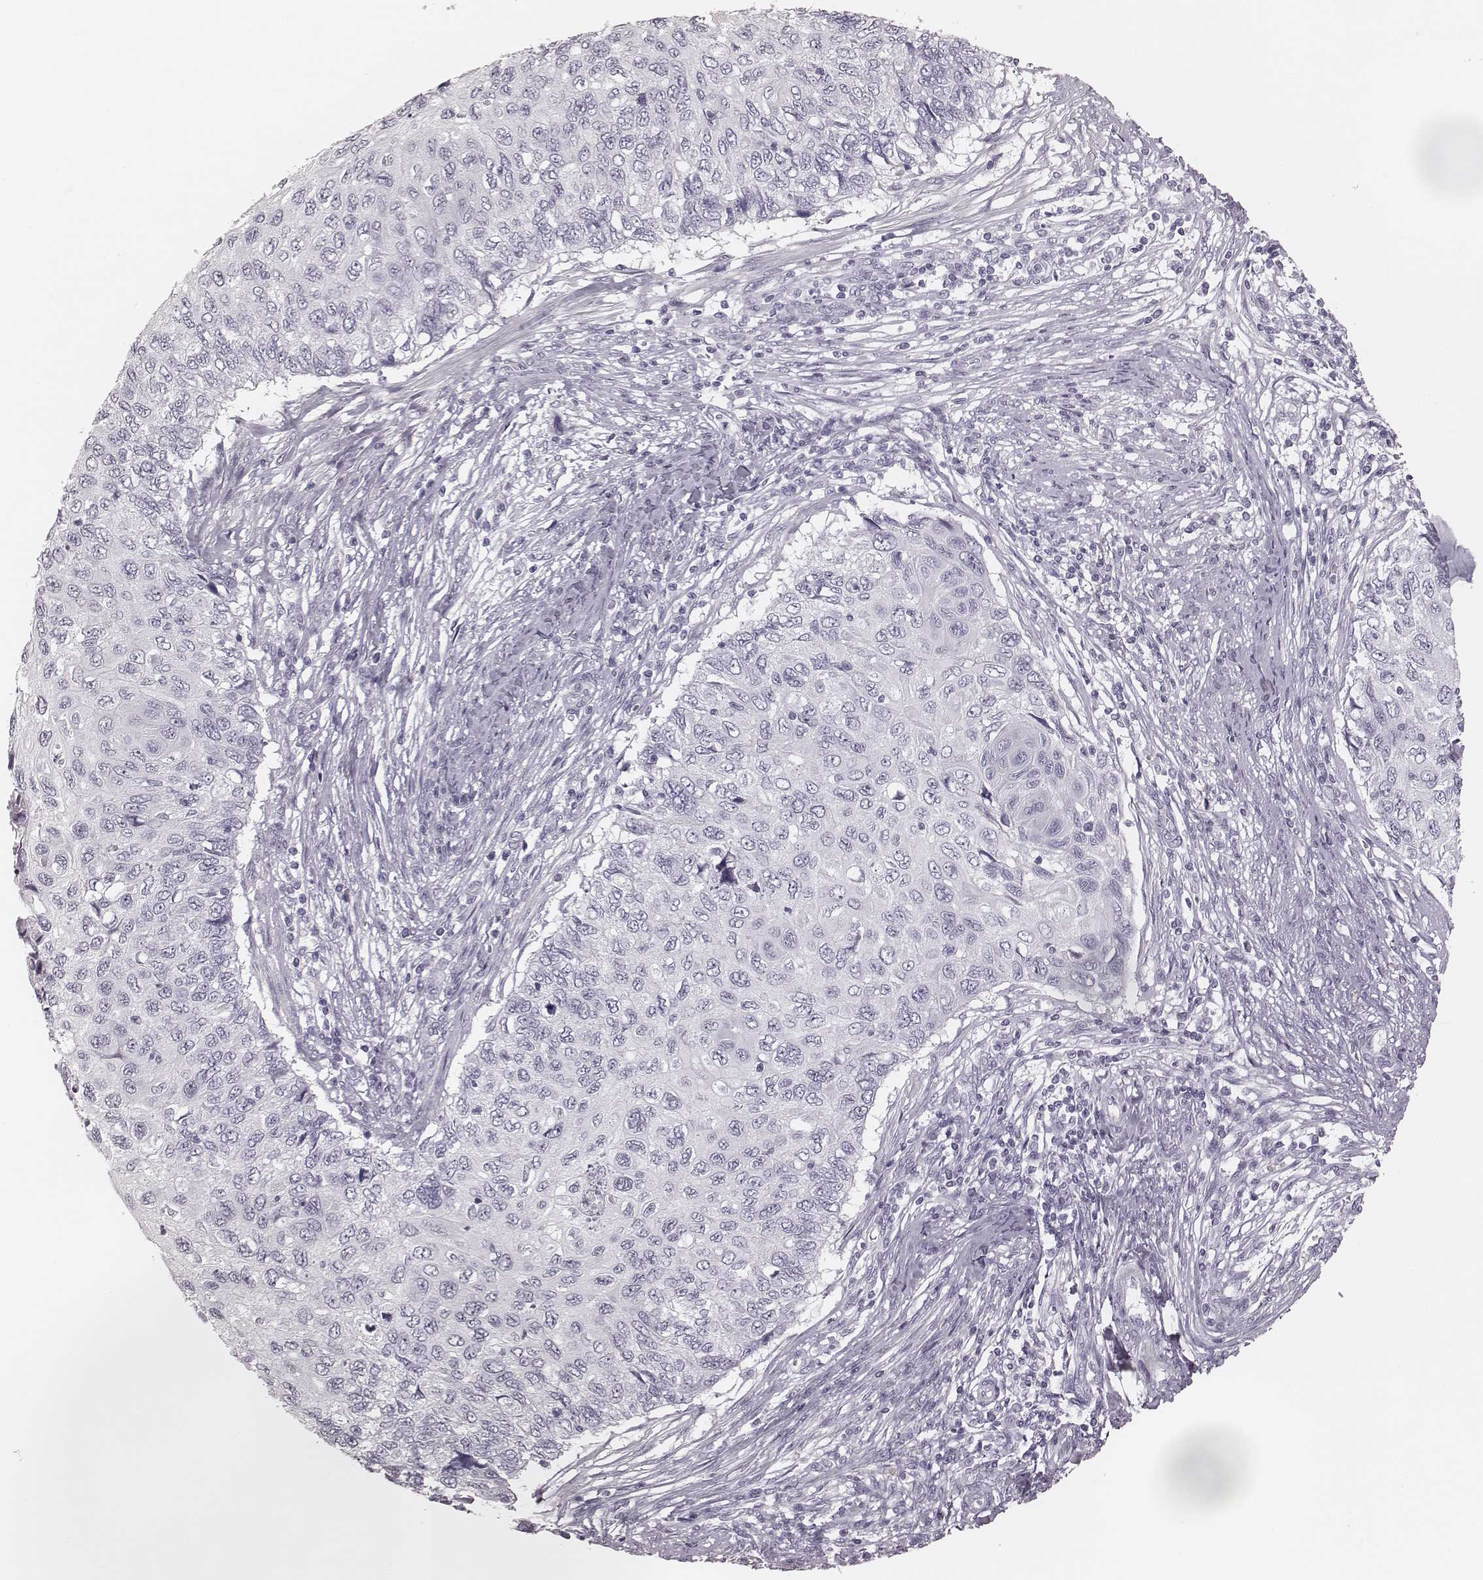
{"staining": {"intensity": "negative", "quantity": "none", "location": "none"}, "tissue": "cervical cancer", "cell_type": "Tumor cells", "image_type": "cancer", "snomed": [{"axis": "morphology", "description": "Squamous cell carcinoma, NOS"}, {"axis": "topography", "description": "Cervix"}], "caption": "A micrograph of human squamous cell carcinoma (cervical) is negative for staining in tumor cells.", "gene": "MSX1", "patient": {"sex": "female", "age": 70}}